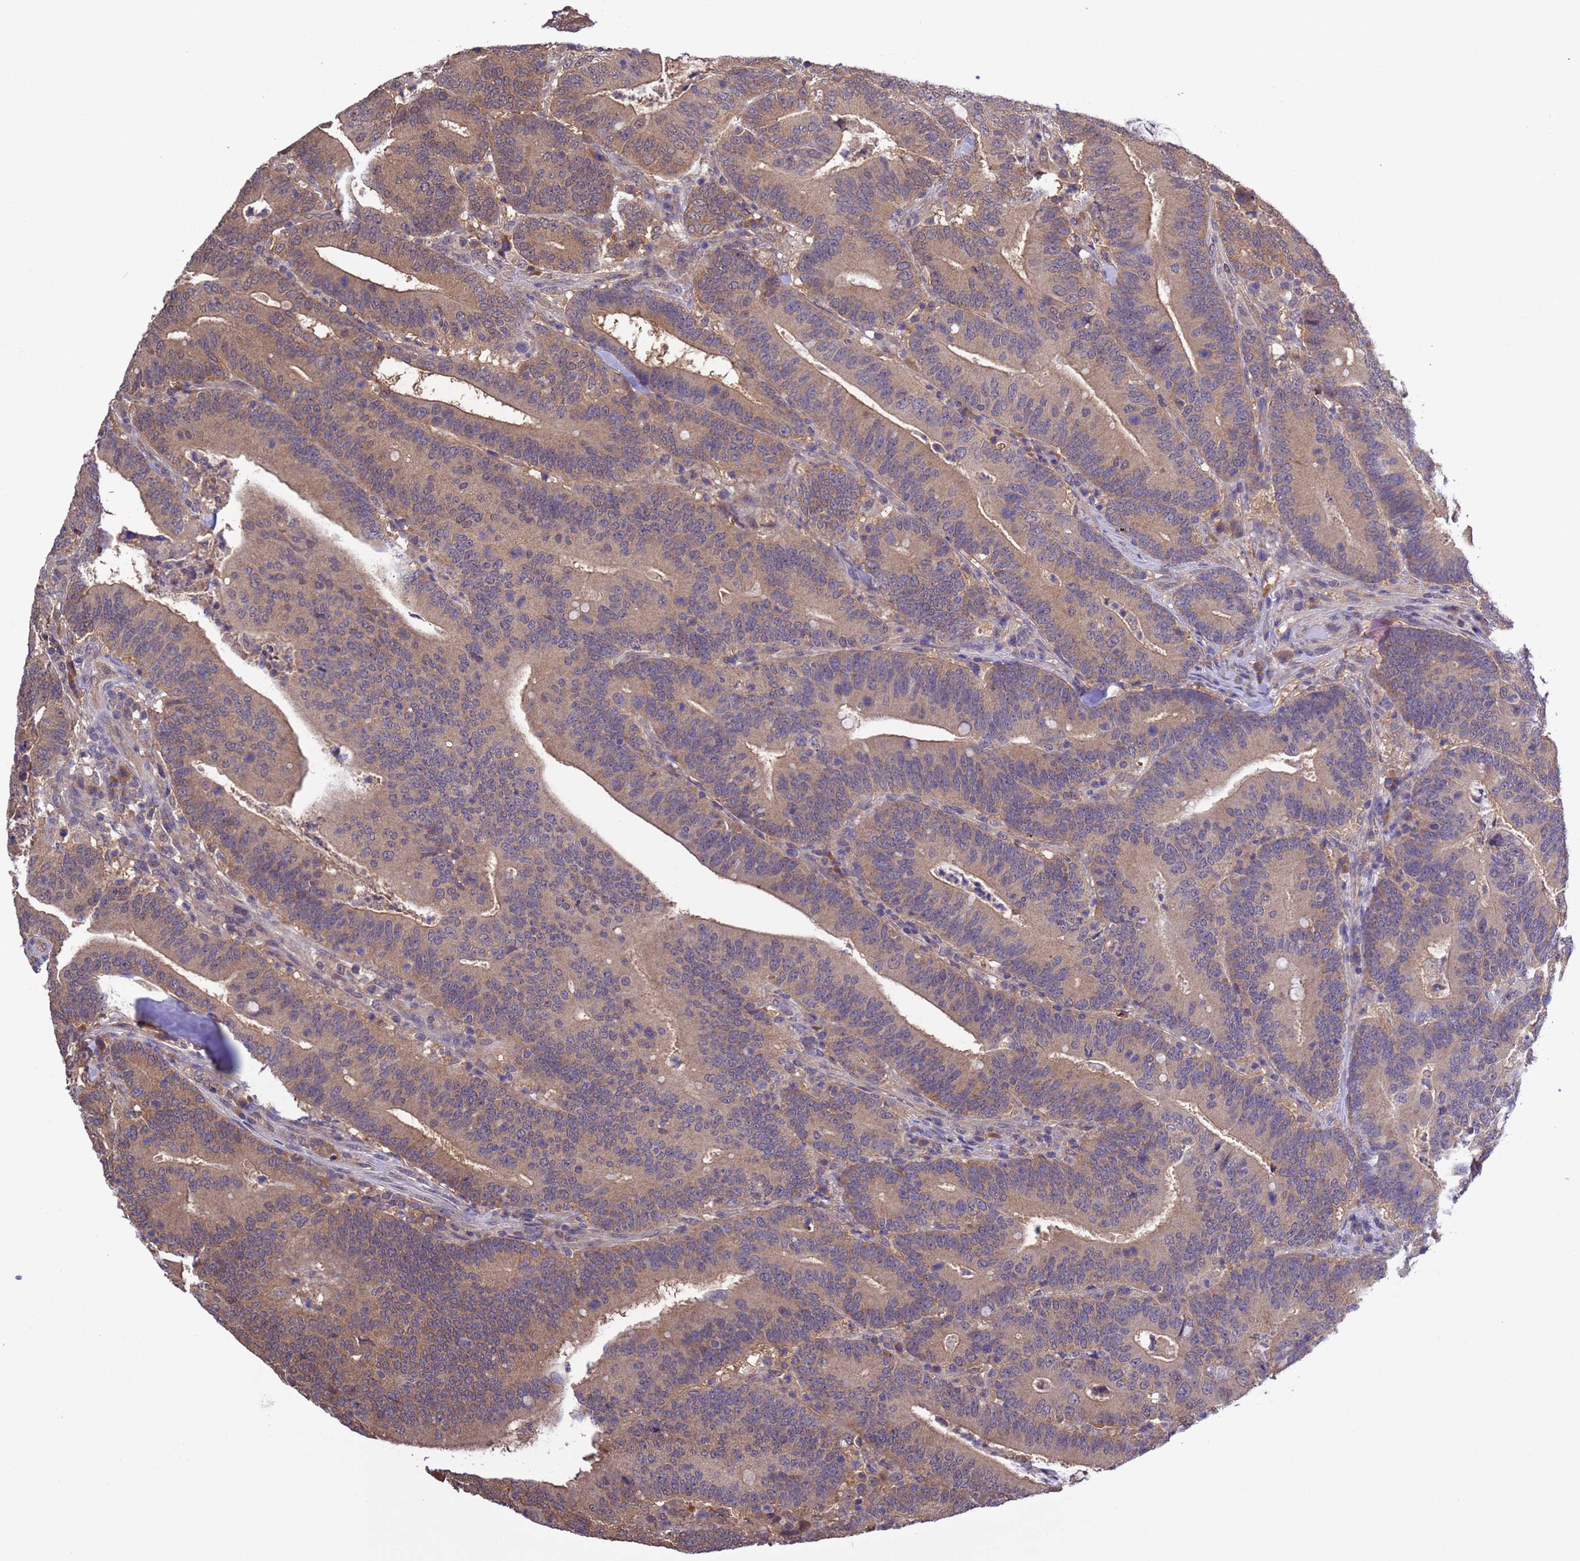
{"staining": {"intensity": "weak", "quantity": ">75%", "location": "cytoplasmic/membranous"}, "tissue": "colorectal cancer", "cell_type": "Tumor cells", "image_type": "cancer", "snomed": [{"axis": "morphology", "description": "Adenocarcinoma, NOS"}, {"axis": "topography", "description": "Colon"}], "caption": "The immunohistochemical stain shows weak cytoplasmic/membranous staining in tumor cells of colorectal cancer tissue.", "gene": "ZFP69B", "patient": {"sex": "female", "age": 66}}